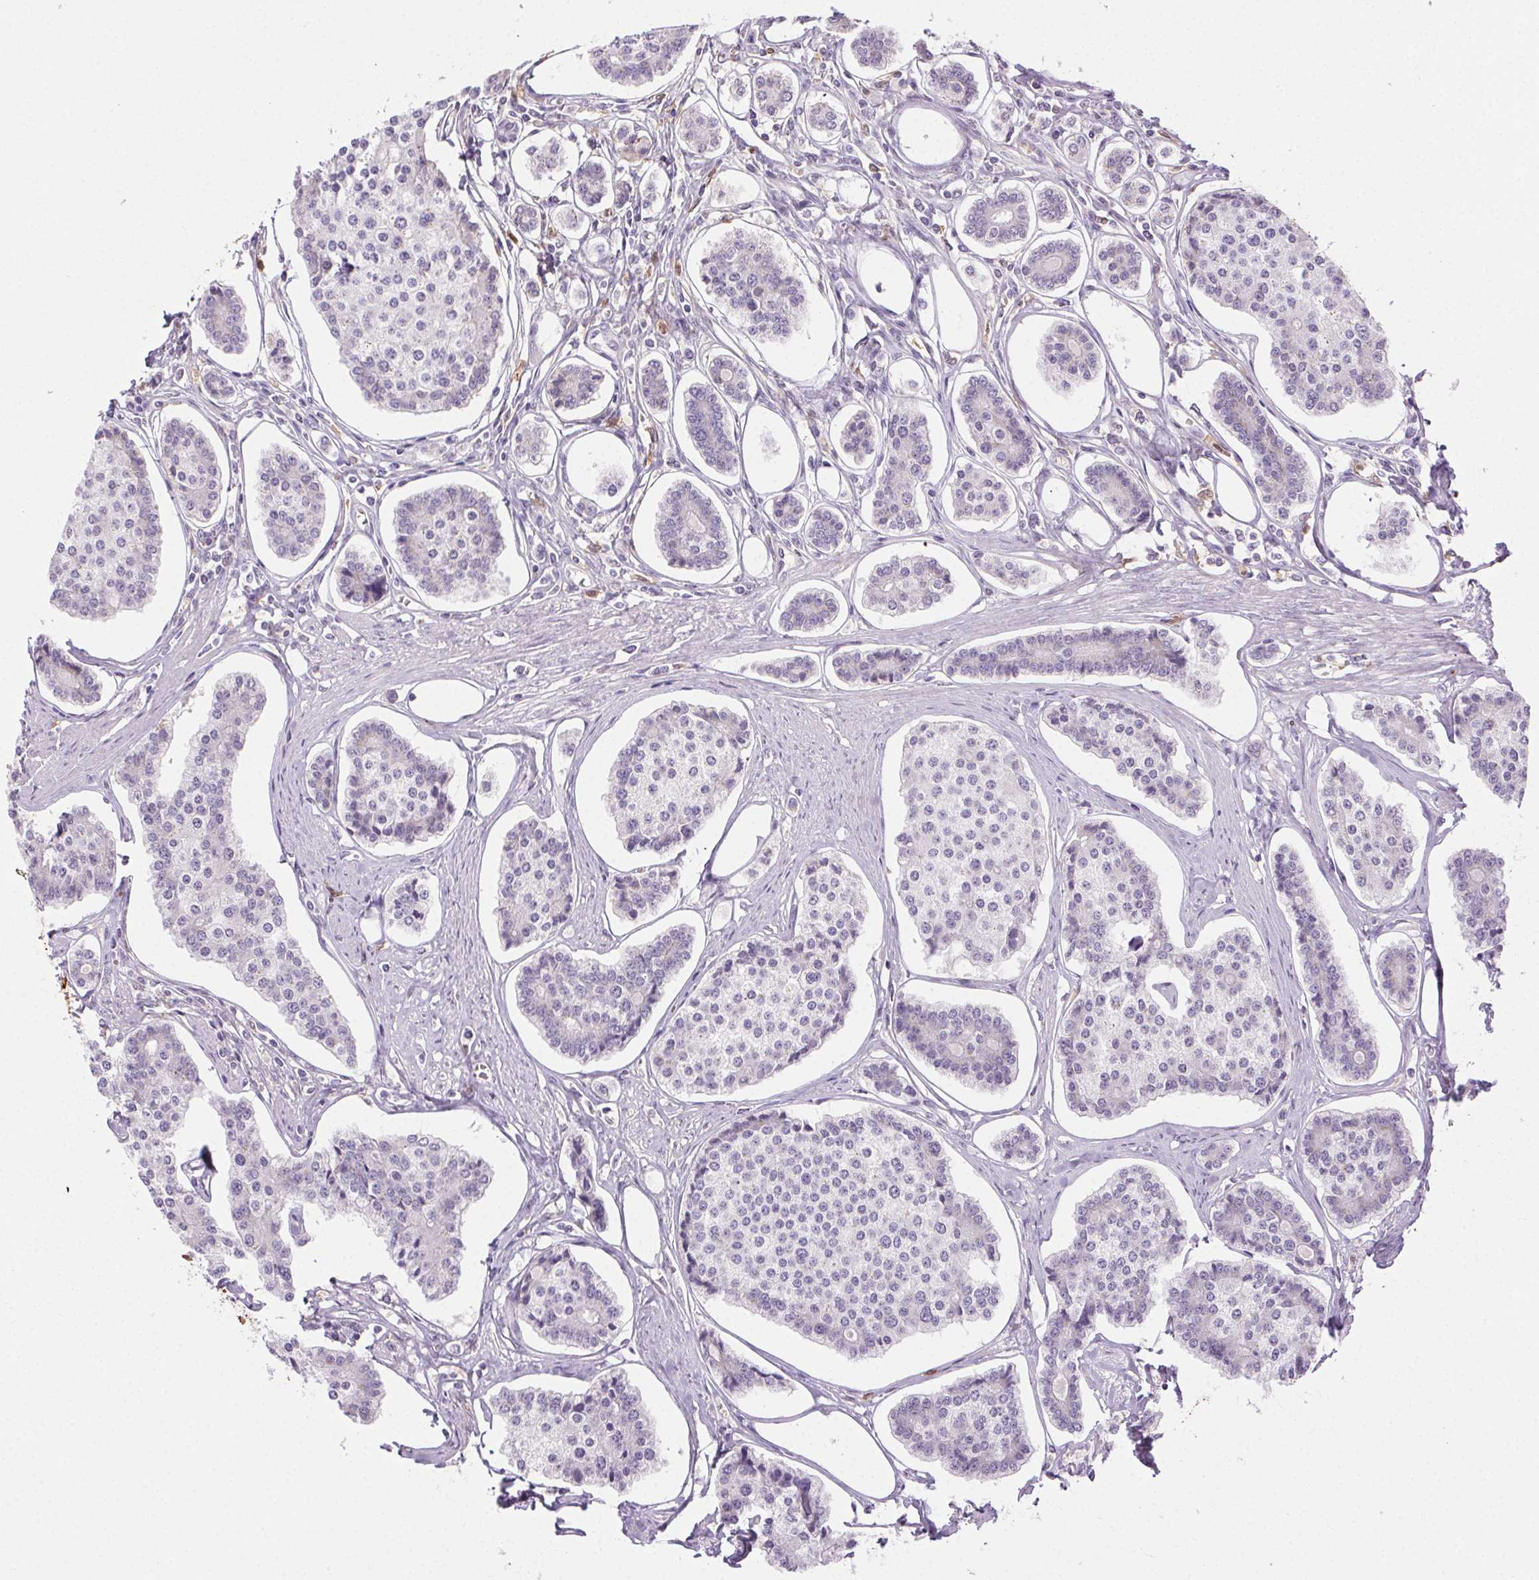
{"staining": {"intensity": "negative", "quantity": "none", "location": "none"}, "tissue": "carcinoid", "cell_type": "Tumor cells", "image_type": "cancer", "snomed": [{"axis": "morphology", "description": "Carcinoid, malignant, NOS"}, {"axis": "topography", "description": "Small intestine"}], "caption": "Tumor cells are negative for brown protein staining in carcinoid.", "gene": "TMEM45A", "patient": {"sex": "female", "age": 65}}